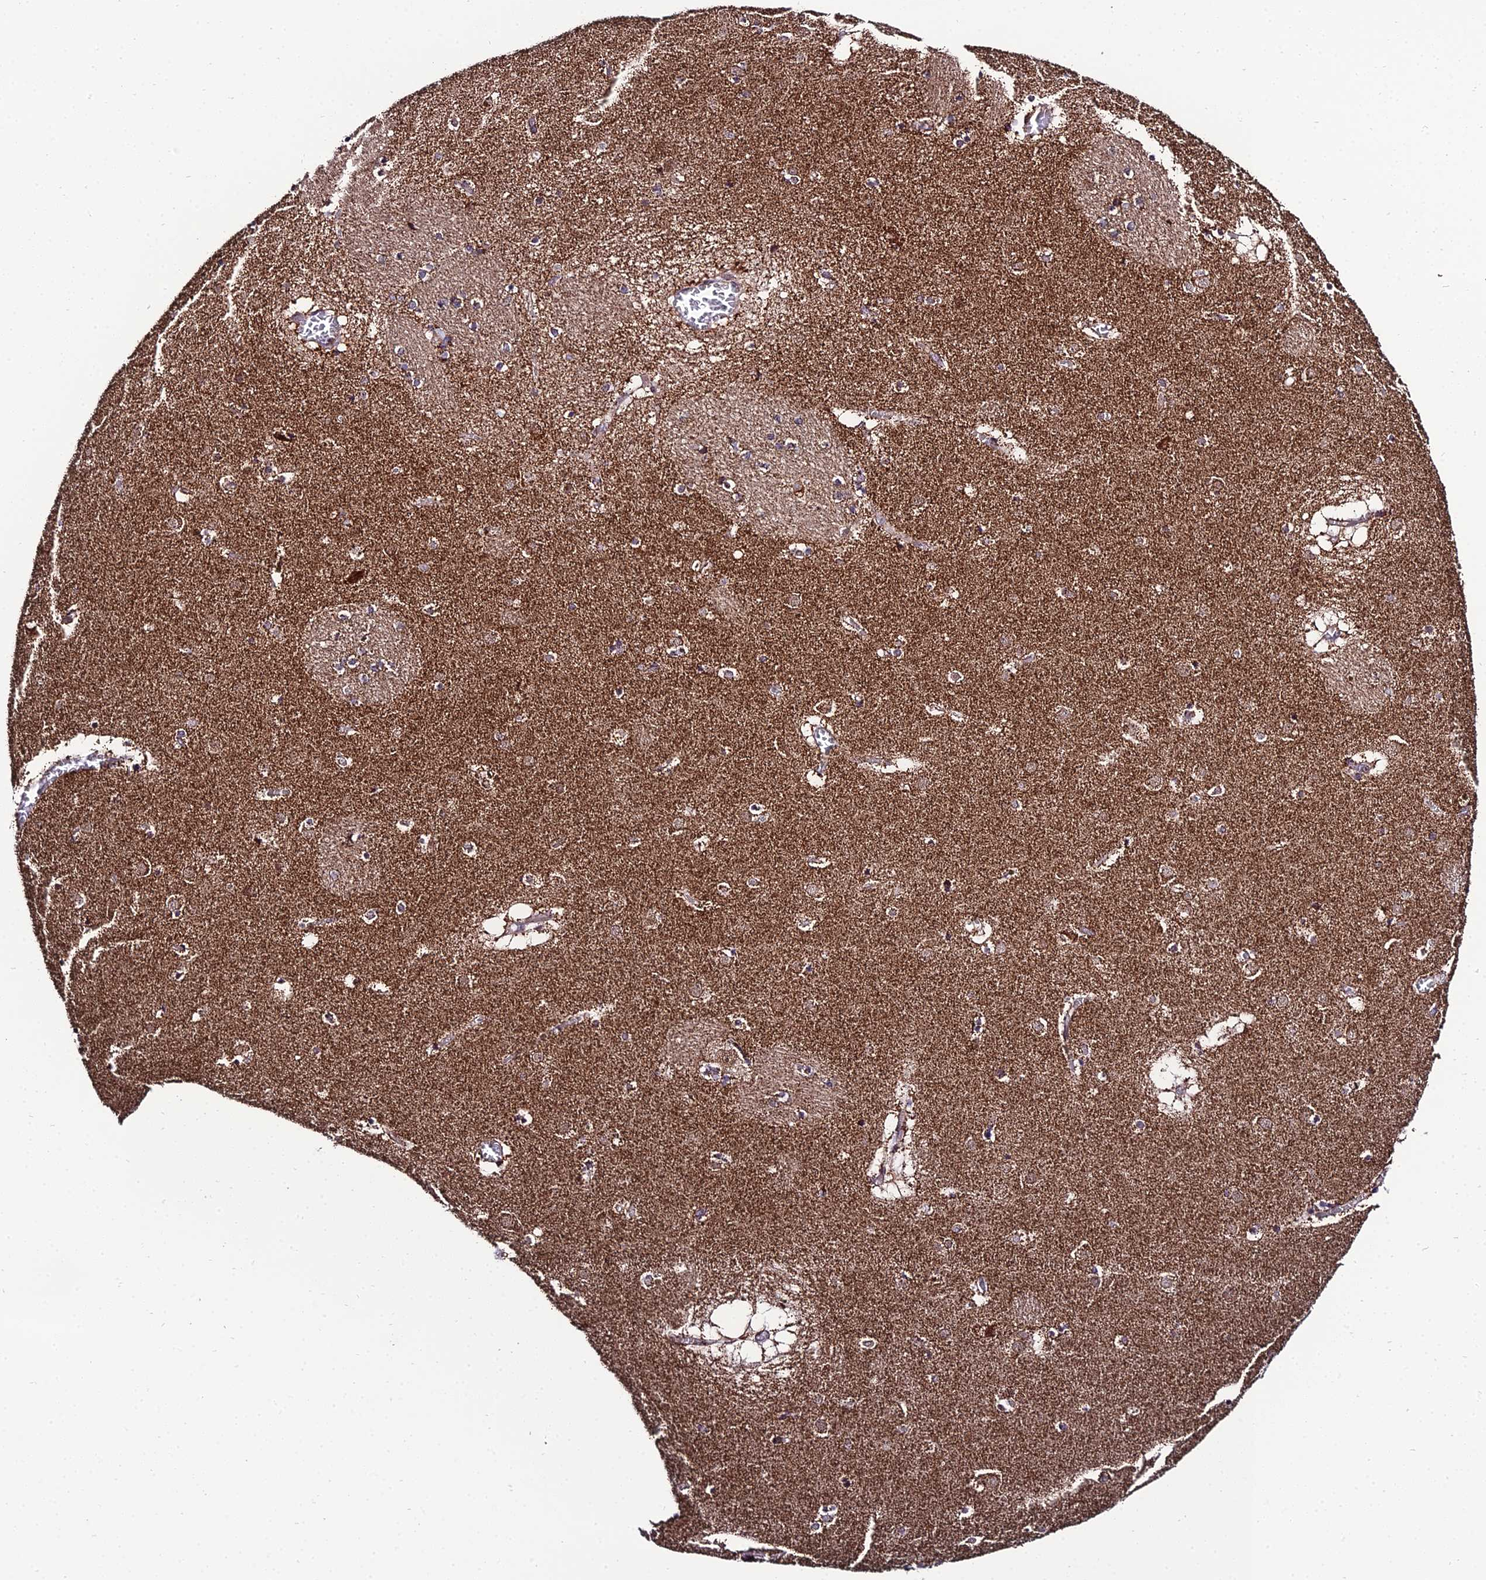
{"staining": {"intensity": "strong", "quantity": "<25%", "location": "cytoplasmic/membranous"}, "tissue": "caudate", "cell_type": "Glial cells", "image_type": "normal", "snomed": [{"axis": "morphology", "description": "Normal tissue, NOS"}, {"axis": "topography", "description": "Lateral ventricle wall"}], "caption": "Immunohistochemical staining of unremarkable caudate reveals medium levels of strong cytoplasmic/membranous staining in approximately <25% of glial cells.", "gene": "PSMD2", "patient": {"sex": "male", "age": 70}}